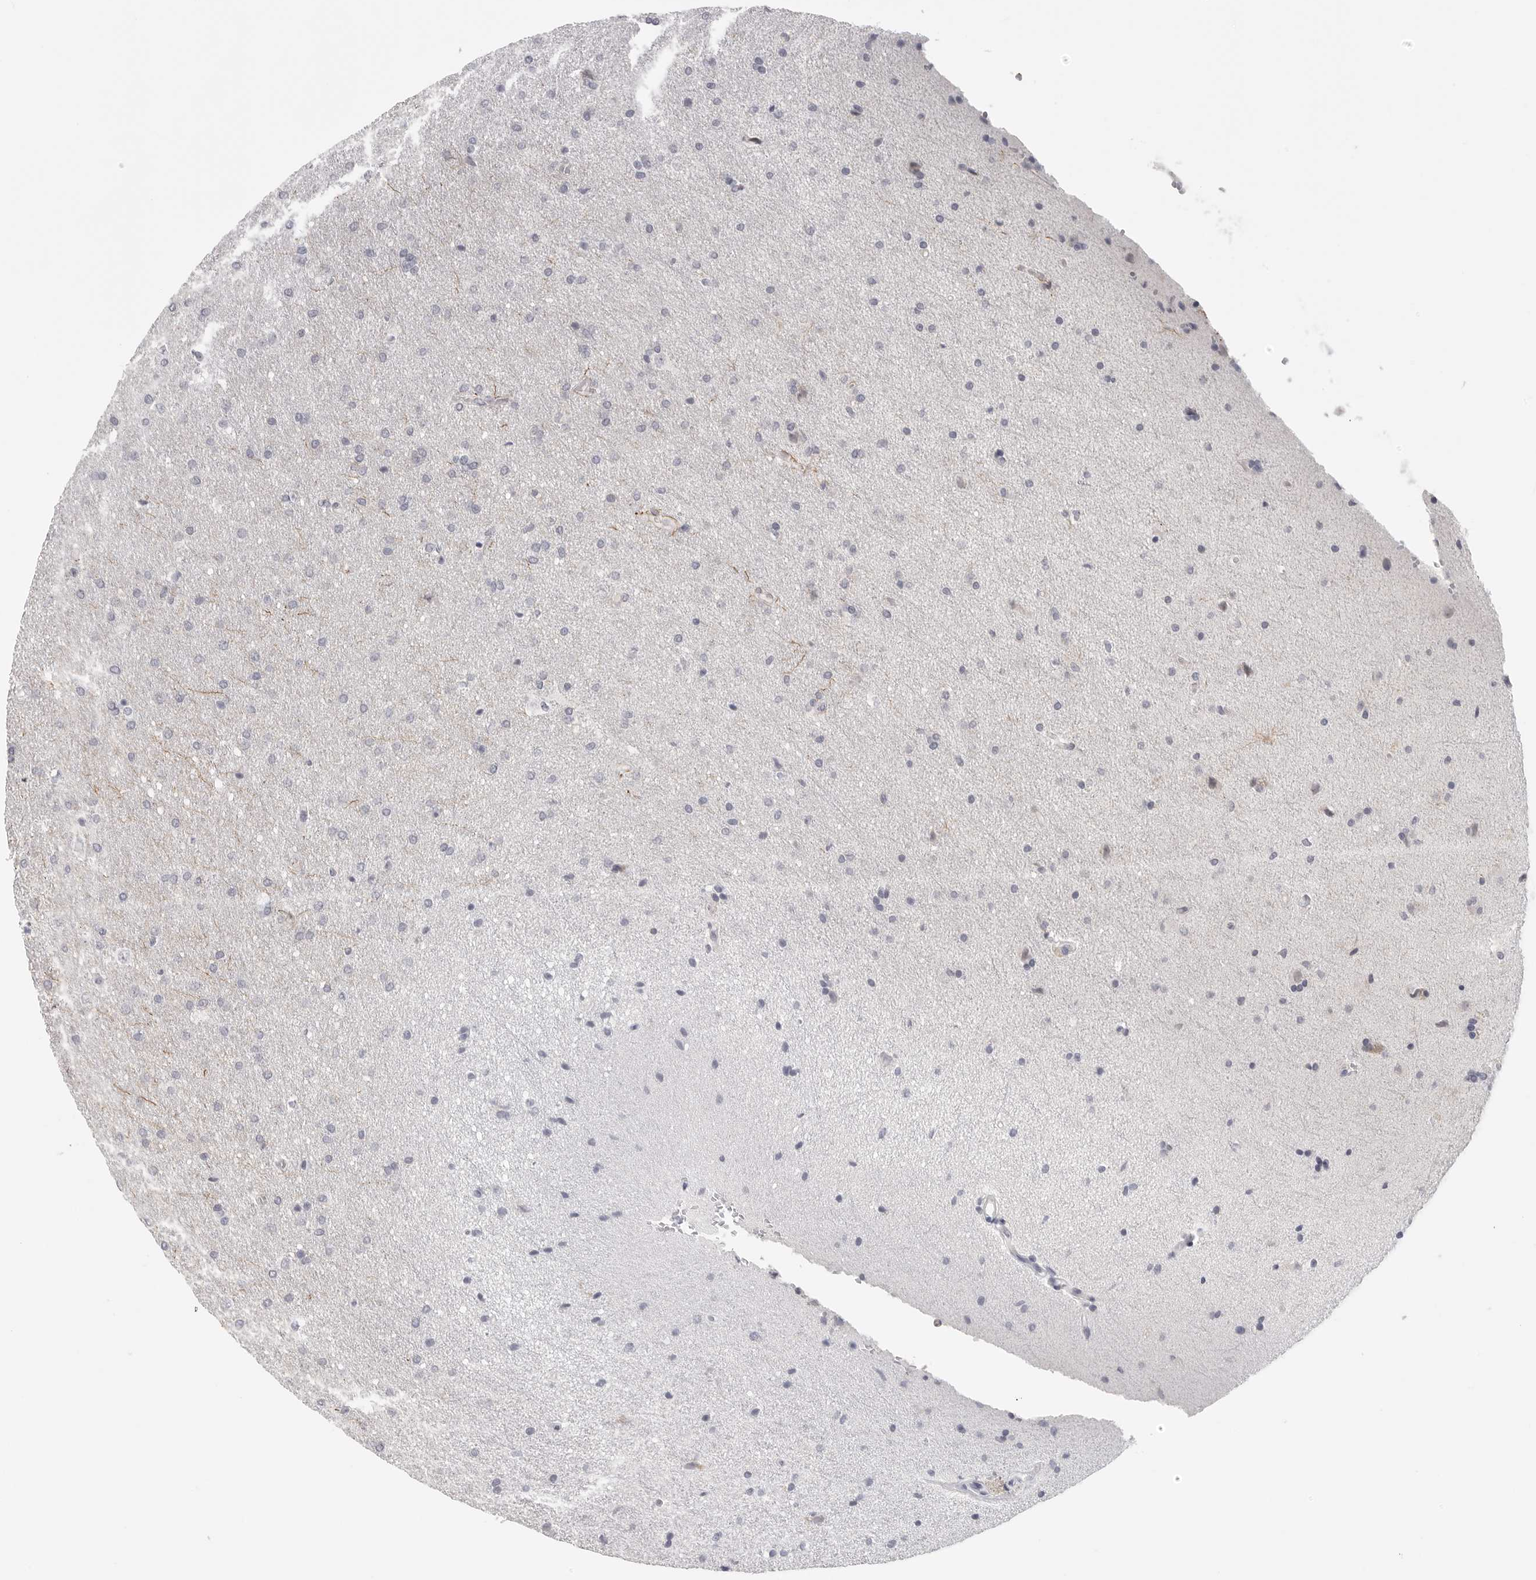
{"staining": {"intensity": "negative", "quantity": "none", "location": "none"}, "tissue": "glioma", "cell_type": "Tumor cells", "image_type": "cancer", "snomed": [{"axis": "morphology", "description": "Glioma, malignant, Low grade"}, {"axis": "topography", "description": "Brain"}], "caption": "The immunohistochemistry (IHC) image has no significant expression in tumor cells of malignant low-grade glioma tissue.", "gene": "HMGCS2", "patient": {"sex": "female", "age": 37}}